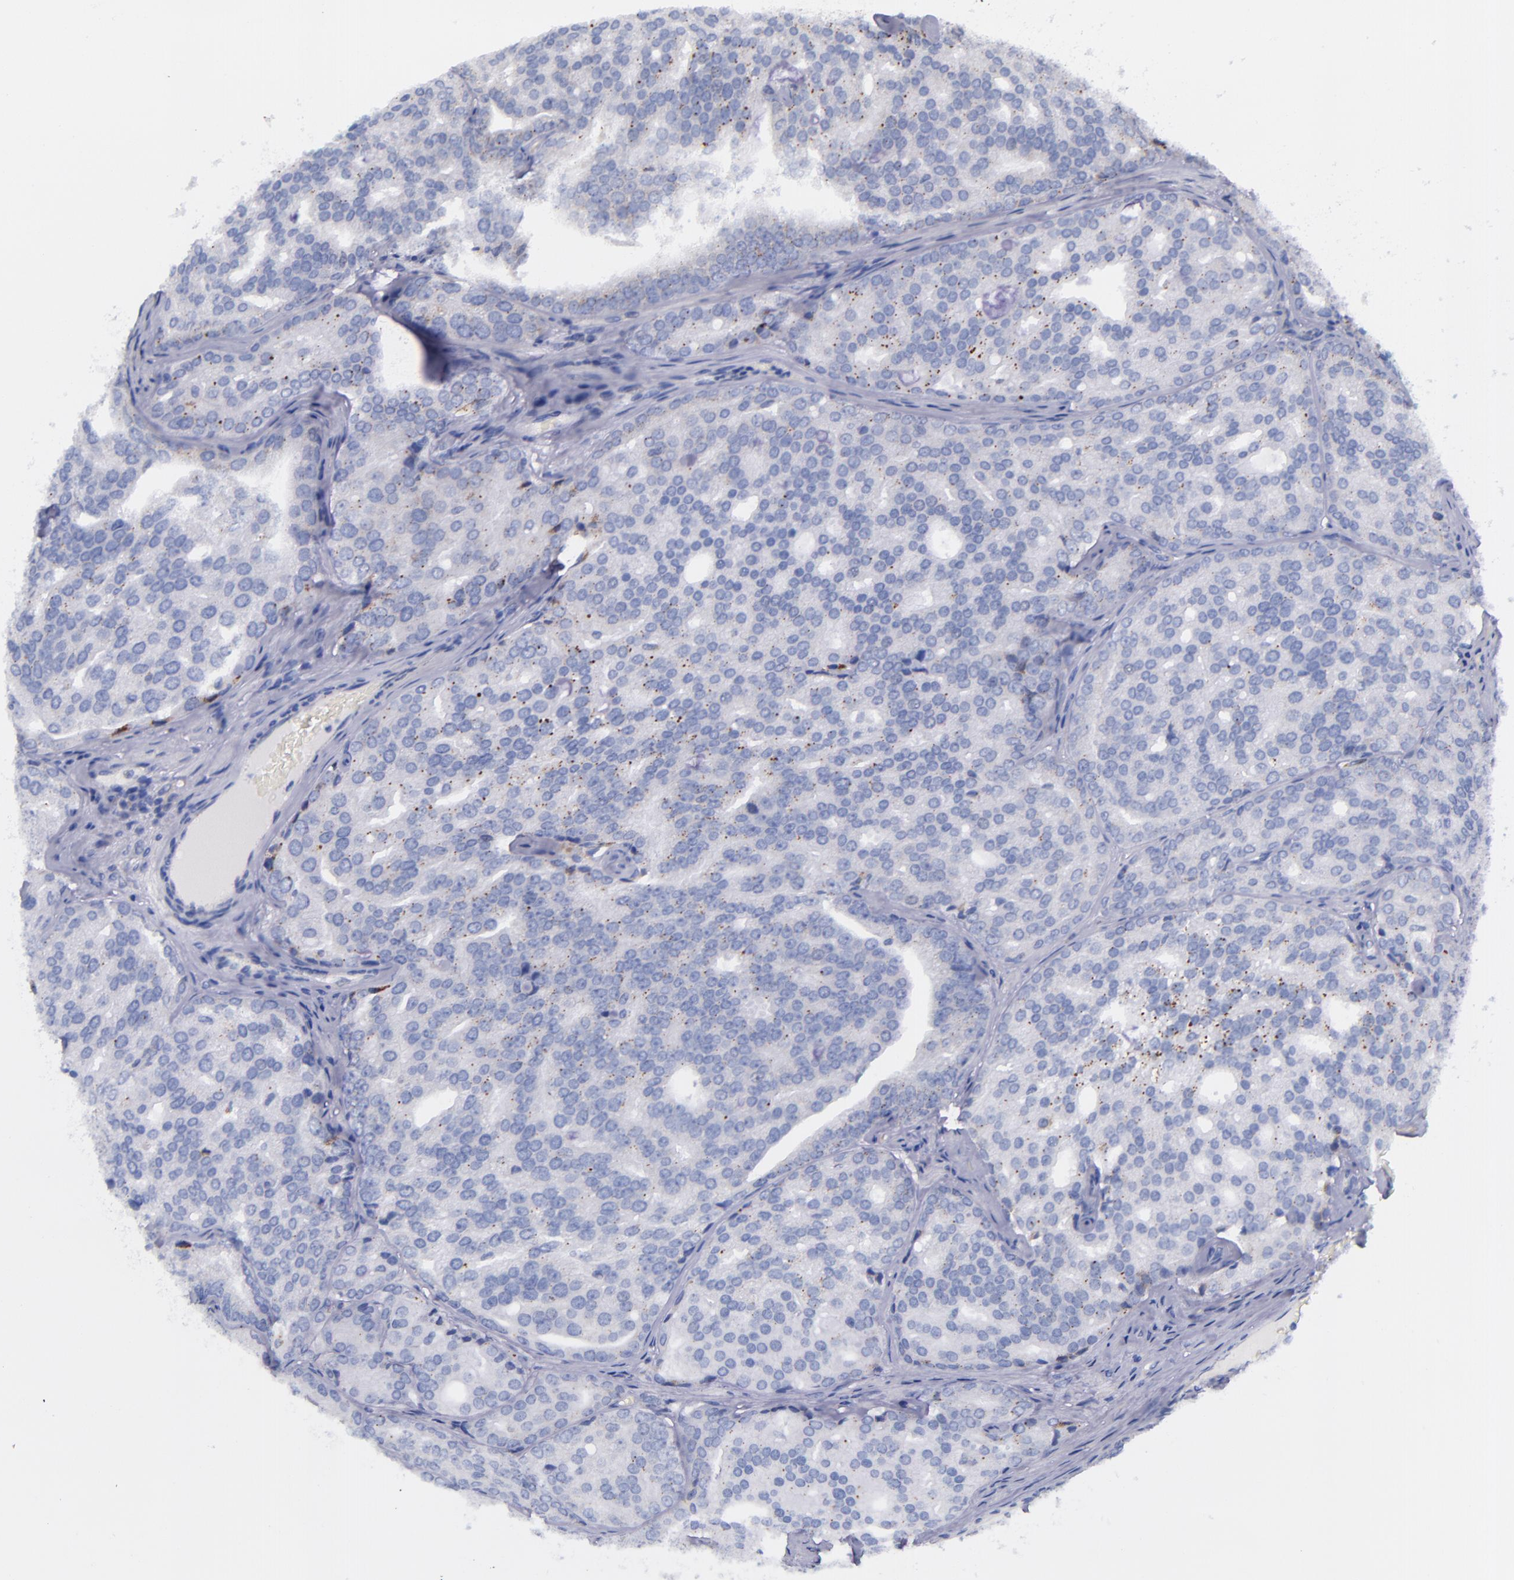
{"staining": {"intensity": "weak", "quantity": "25%-75%", "location": "cytoplasmic/membranous"}, "tissue": "prostate cancer", "cell_type": "Tumor cells", "image_type": "cancer", "snomed": [{"axis": "morphology", "description": "Adenocarcinoma, High grade"}, {"axis": "topography", "description": "Prostate"}], "caption": "Immunohistochemical staining of human prostate cancer (high-grade adenocarcinoma) displays low levels of weak cytoplasmic/membranous positivity in about 25%-75% of tumor cells.", "gene": "IVL", "patient": {"sex": "male", "age": 64}}